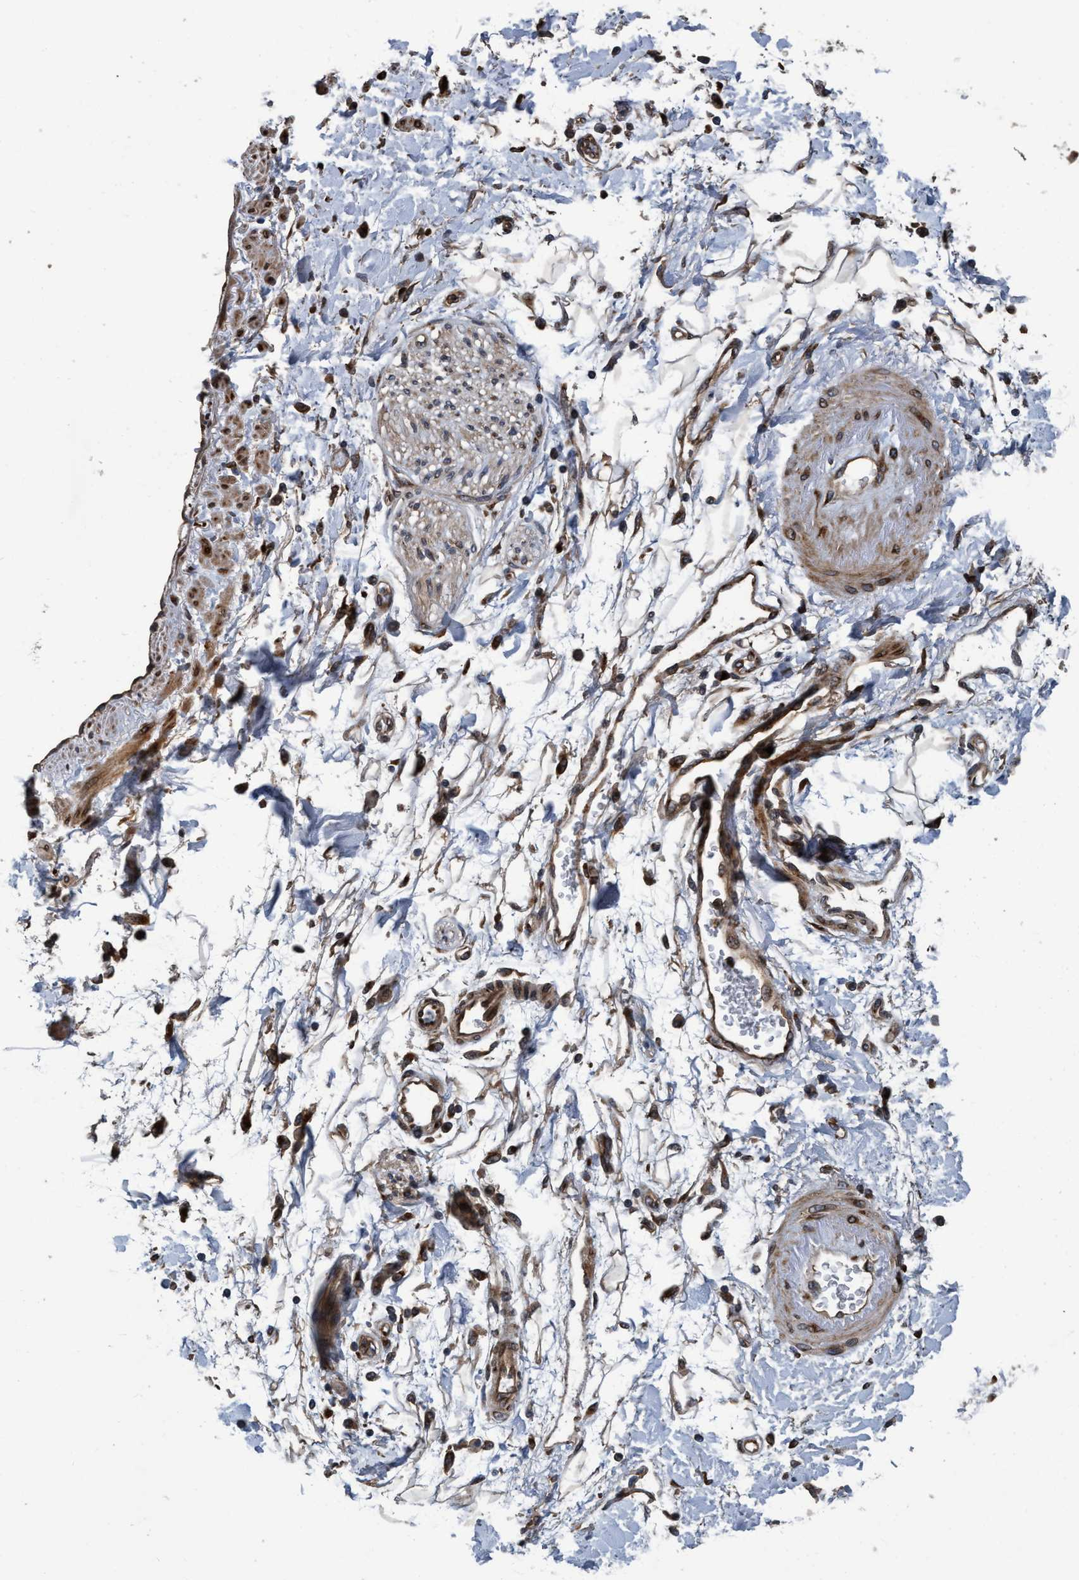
{"staining": {"intensity": "moderate", "quantity": ">75%", "location": "cytoplasmic/membranous"}, "tissue": "adipose tissue", "cell_type": "Adipocytes", "image_type": "normal", "snomed": [{"axis": "morphology", "description": "Normal tissue, NOS"}, {"axis": "morphology", "description": "Adenocarcinoma, NOS"}, {"axis": "topography", "description": "Duodenum"}, {"axis": "topography", "description": "Peripheral nerve tissue"}], "caption": "Protein expression analysis of normal human adipose tissue reveals moderate cytoplasmic/membranous expression in approximately >75% of adipocytes. (DAB IHC with brightfield microscopy, high magnification).", "gene": "MACC1", "patient": {"sex": "female", "age": 60}}